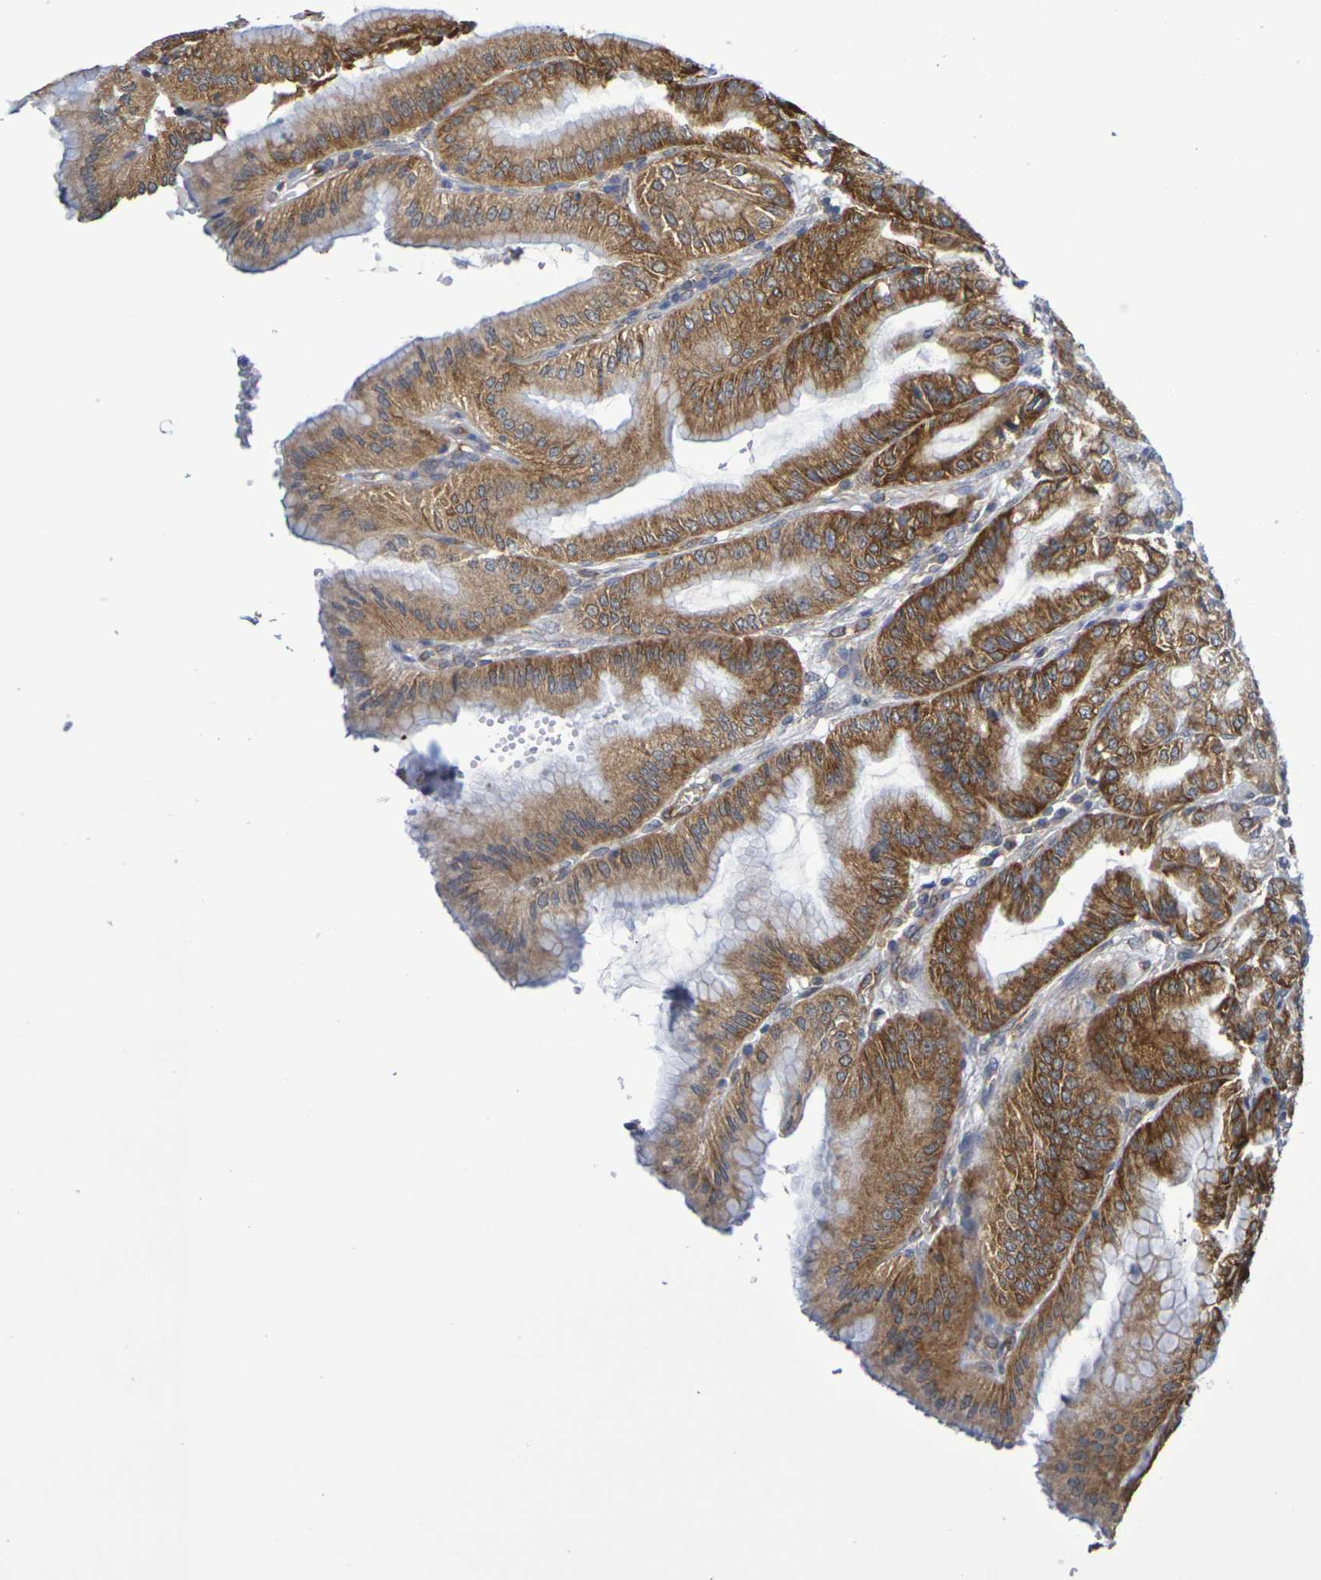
{"staining": {"intensity": "strong", "quantity": "25%-75%", "location": "cytoplasmic/membranous"}, "tissue": "stomach", "cell_type": "Glandular cells", "image_type": "normal", "snomed": [{"axis": "morphology", "description": "Normal tissue, NOS"}, {"axis": "topography", "description": "Stomach, lower"}], "caption": "Immunohistochemistry (IHC) of benign stomach demonstrates high levels of strong cytoplasmic/membranous staining in approximately 25%-75% of glandular cells. (DAB = brown stain, brightfield microscopy at high magnification).", "gene": "CHRNB1", "patient": {"sex": "male", "age": 71}}